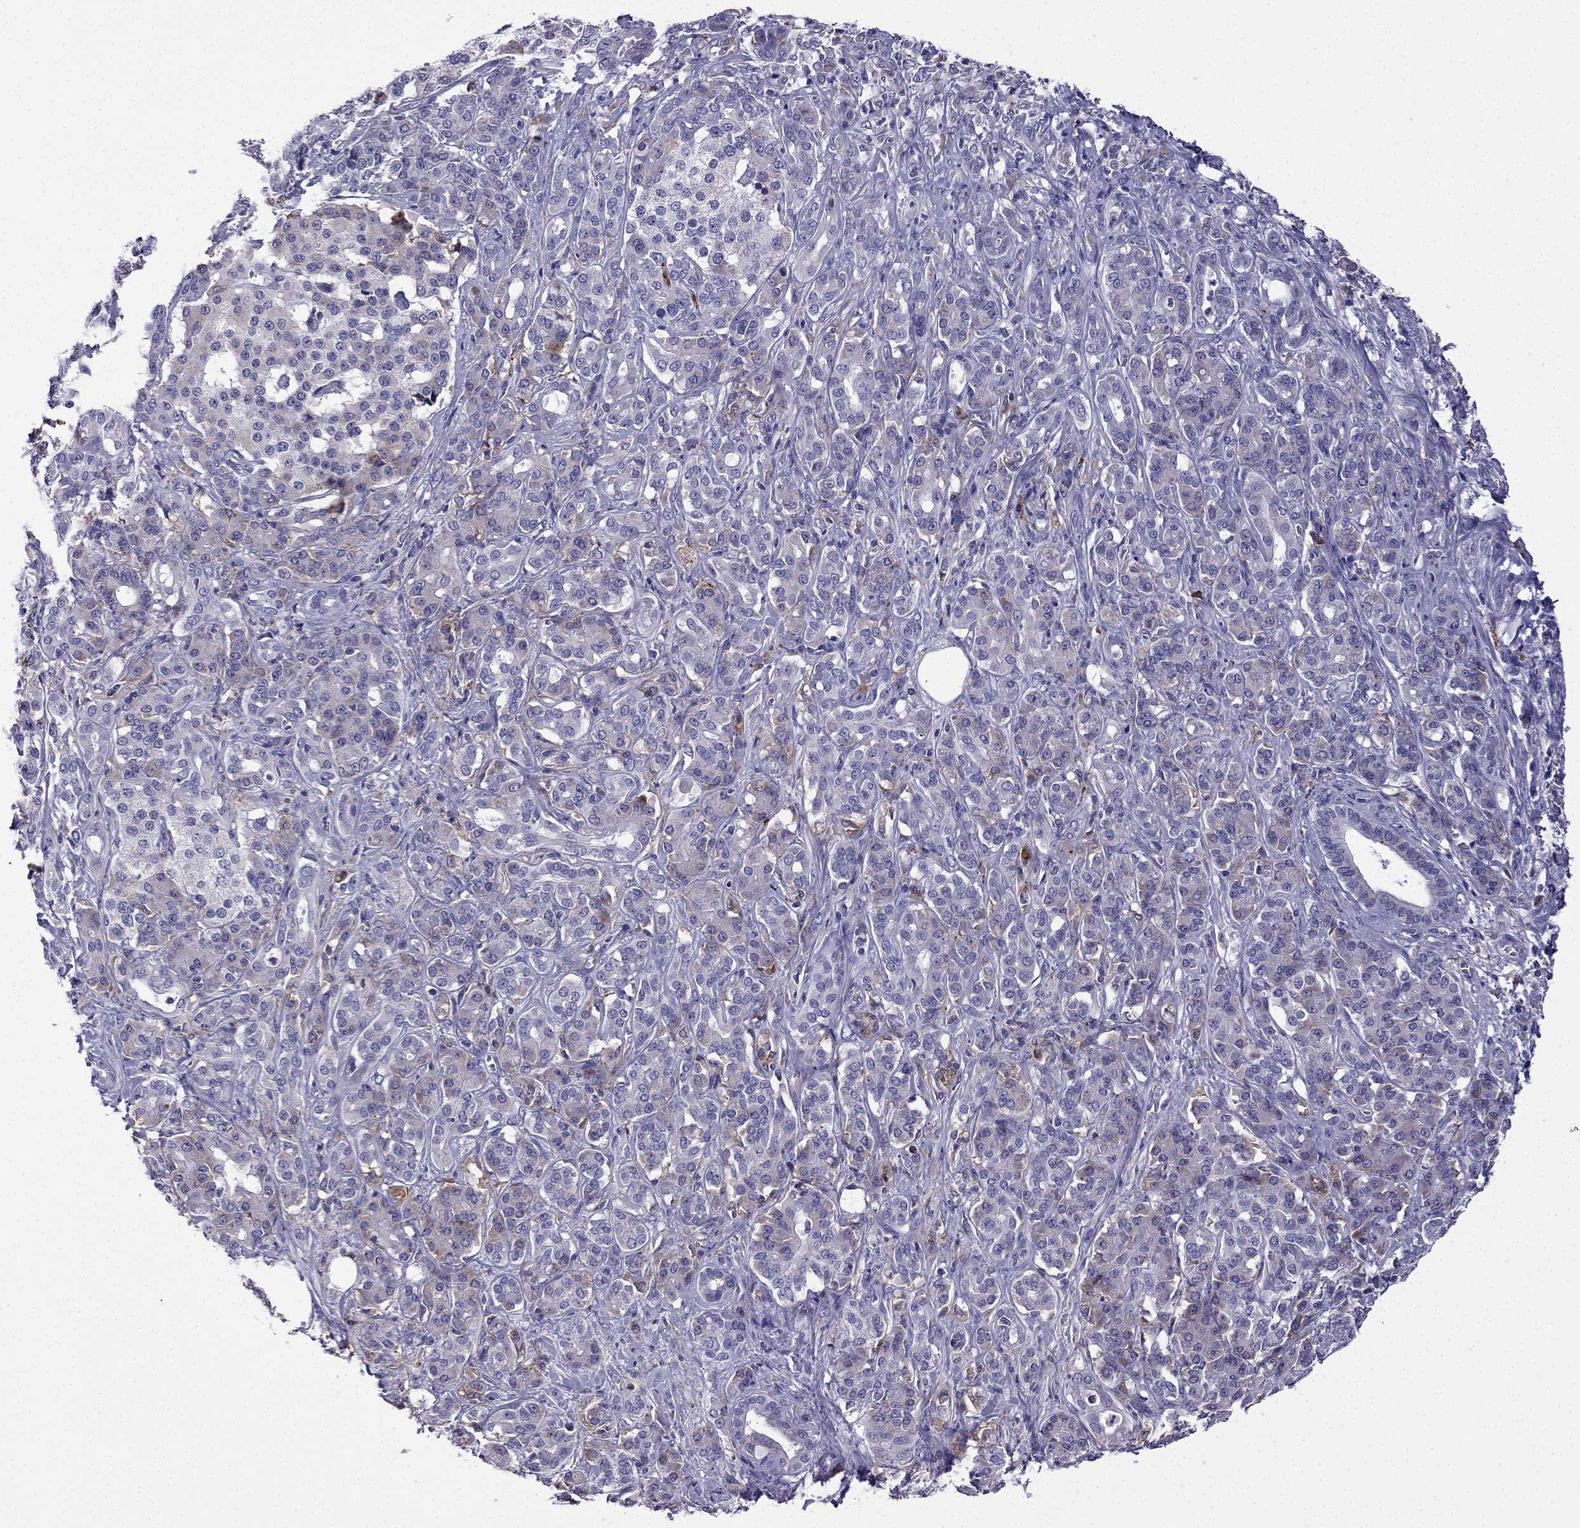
{"staining": {"intensity": "moderate", "quantity": "<25%", "location": "cytoplasmic/membranous"}, "tissue": "pancreatic cancer", "cell_type": "Tumor cells", "image_type": "cancer", "snomed": [{"axis": "morphology", "description": "Normal tissue, NOS"}, {"axis": "morphology", "description": "Inflammation, NOS"}, {"axis": "morphology", "description": "Adenocarcinoma, NOS"}, {"axis": "topography", "description": "Pancreas"}], "caption": "Immunohistochemistry image of human pancreatic cancer stained for a protein (brown), which shows low levels of moderate cytoplasmic/membranous staining in approximately <25% of tumor cells.", "gene": "TSSK4", "patient": {"sex": "male", "age": 57}}